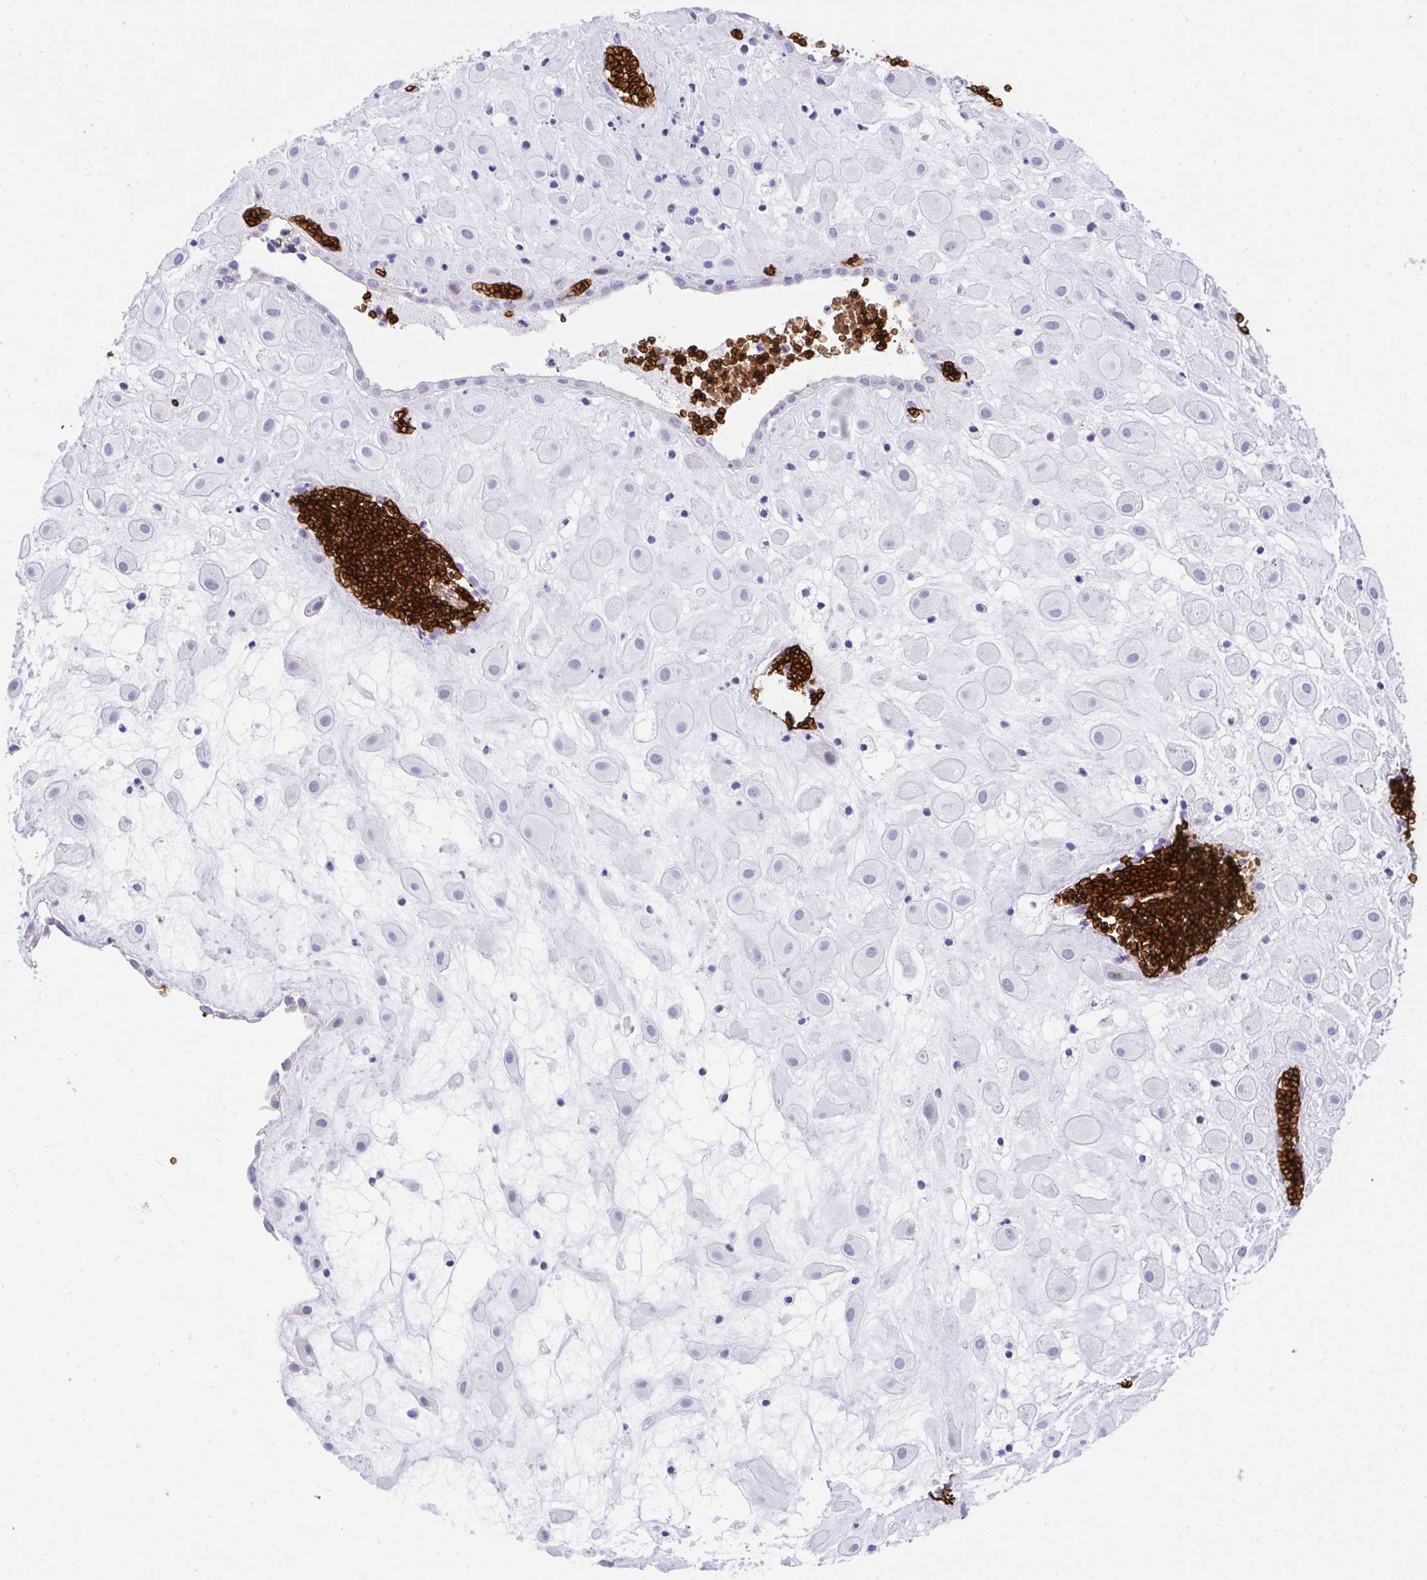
{"staining": {"intensity": "negative", "quantity": "none", "location": "none"}, "tissue": "placenta", "cell_type": "Decidual cells", "image_type": "normal", "snomed": [{"axis": "morphology", "description": "Normal tissue, NOS"}, {"axis": "topography", "description": "Placenta"}], "caption": "This is a image of immunohistochemistry staining of normal placenta, which shows no positivity in decidual cells.", "gene": "ANK1", "patient": {"sex": "female", "age": 24}}